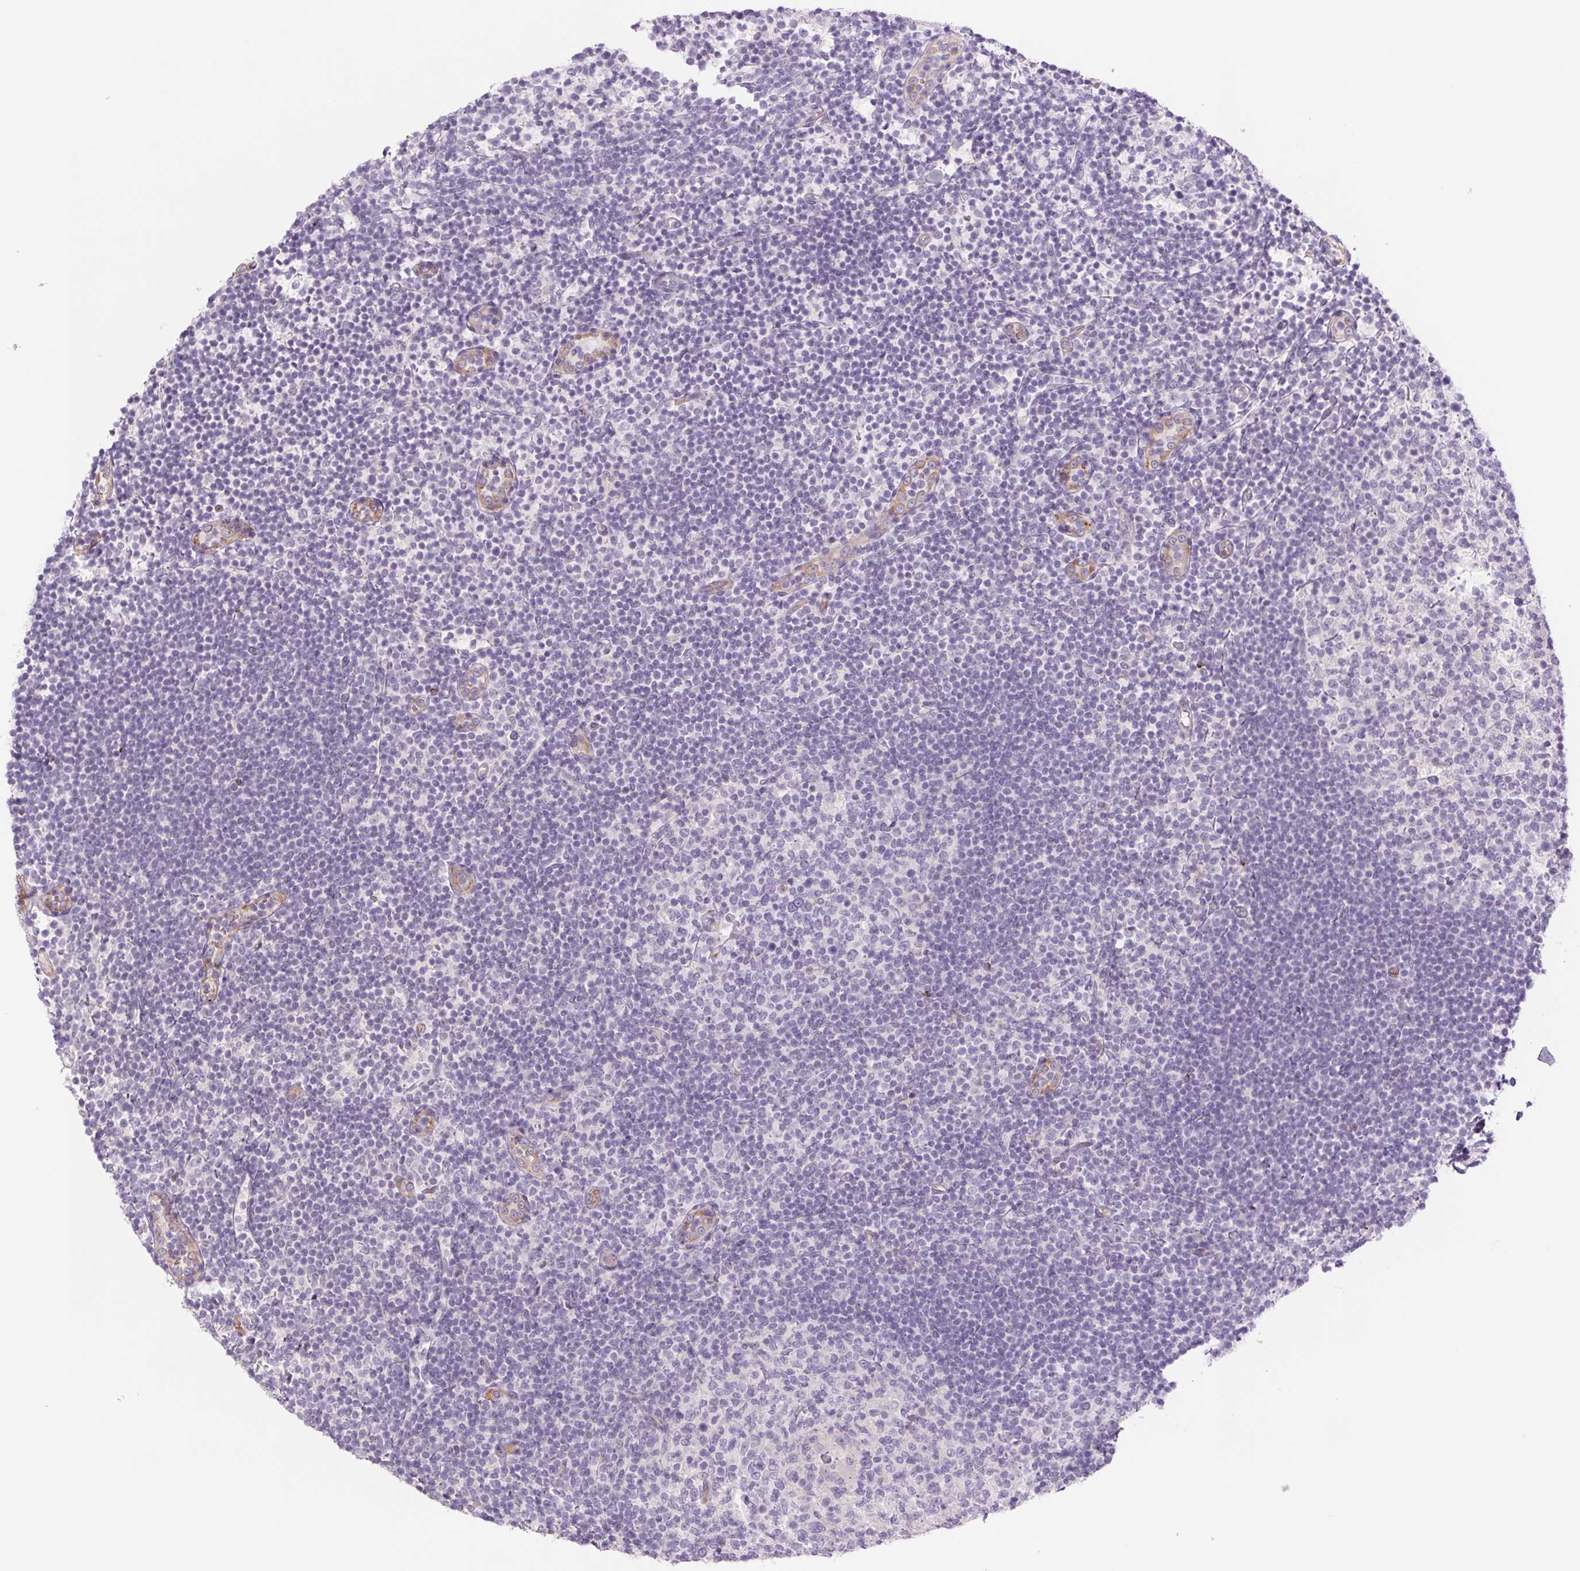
{"staining": {"intensity": "negative", "quantity": "none", "location": "none"}, "tissue": "tonsil", "cell_type": "Germinal center cells", "image_type": "normal", "snomed": [{"axis": "morphology", "description": "Normal tissue, NOS"}, {"axis": "topography", "description": "Tonsil"}], "caption": "Germinal center cells show no significant positivity in unremarkable tonsil. Nuclei are stained in blue.", "gene": "IGFL3", "patient": {"sex": "female", "age": 10}}